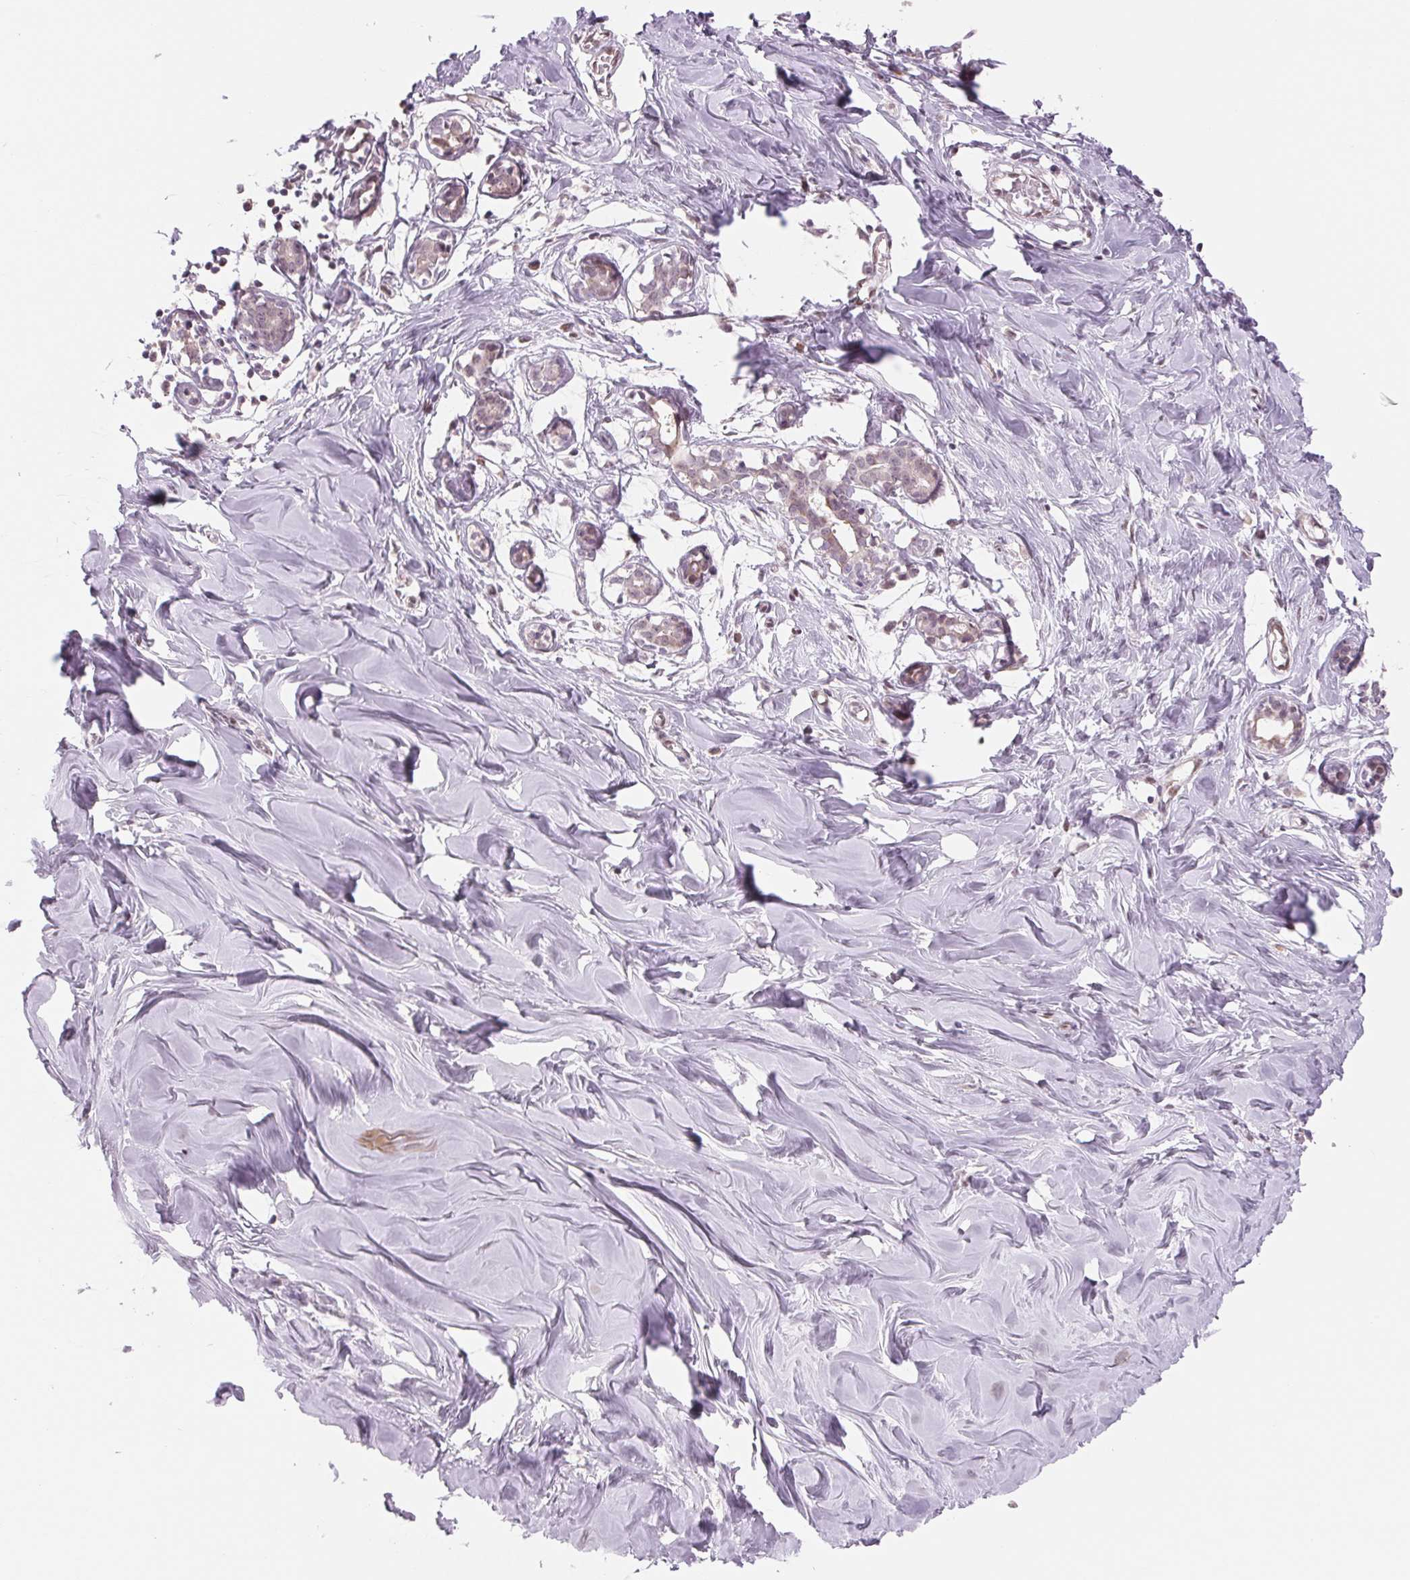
{"staining": {"intensity": "negative", "quantity": "none", "location": "none"}, "tissue": "breast", "cell_type": "Adipocytes", "image_type": "normal", "snomed": [{"axis": "morphology", "description": "Normal tissue, NOS"}, {"axis": "topography", "description": "Breast"}], "caption": "Image shows no significant protein positivity in adipocytes of unremarkable breast.", "gene": "ARHGAP32", "patient": {"sex": "female", "age": 27}}